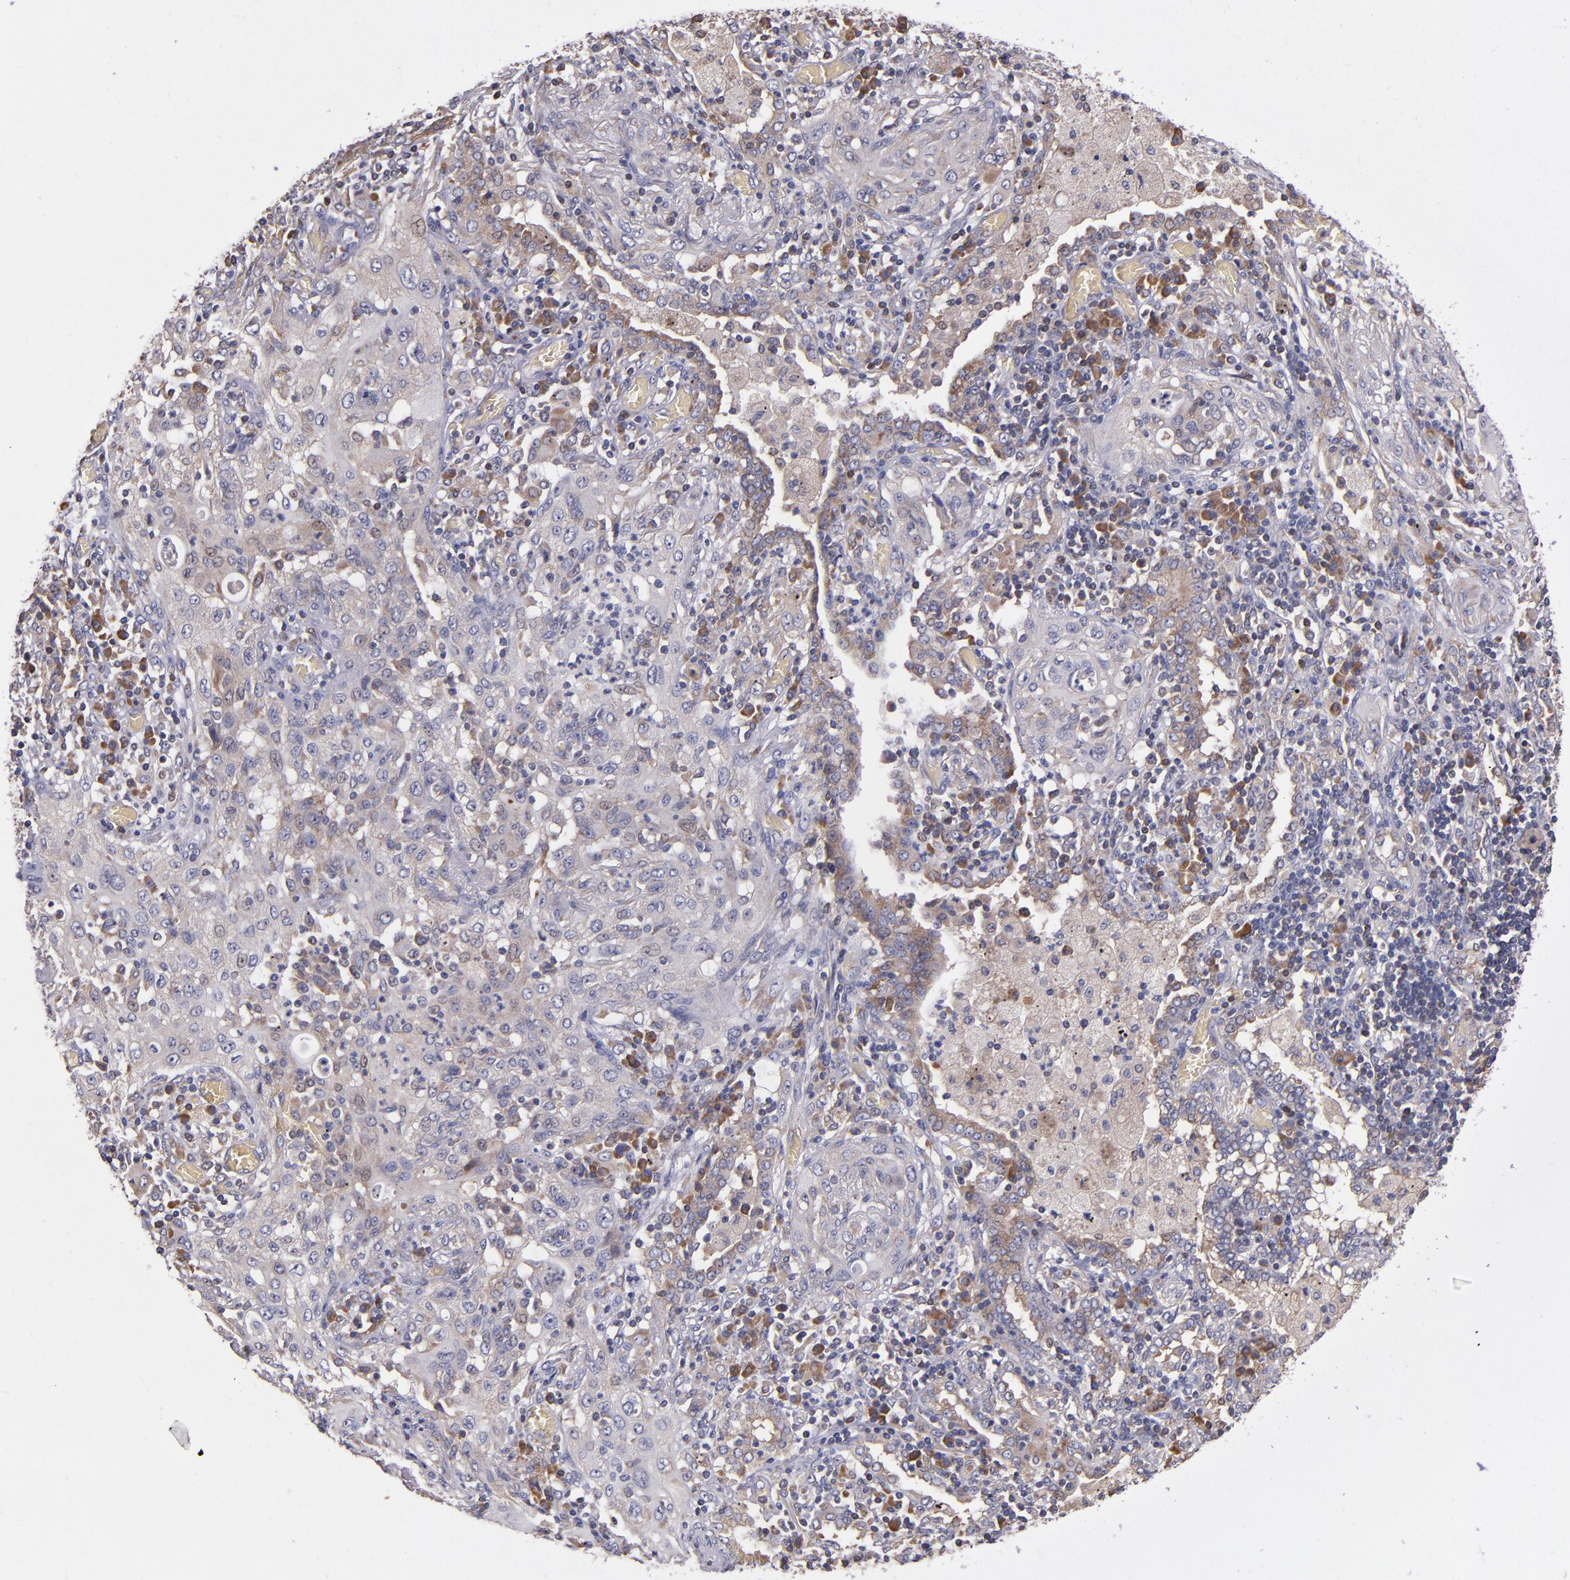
{"staining": {"intensity": "moderate", "quantity": "25%-75%", "location": "cytoplasmic/membranous"}, "tissue": "lung cancer", "cell_type": "Tumor cells", "image_type": "cancer", "snomed": [{"axis": "morphology", "description": "Squamous cell carcinoma, NOS"}, {"axis": "topography", "description": "Lung"}], "caption": "Immunohistochemistry (IHC) (DAB (3,3'-diaminobenzidine)) staining of lung cancer demonstrates moderate cytoplasmic/membranous protein expression in about 25%-75% of tumor cells.", "gene": "EIF4ENIF1", "patient": {"sex": "female", "age": 47}}